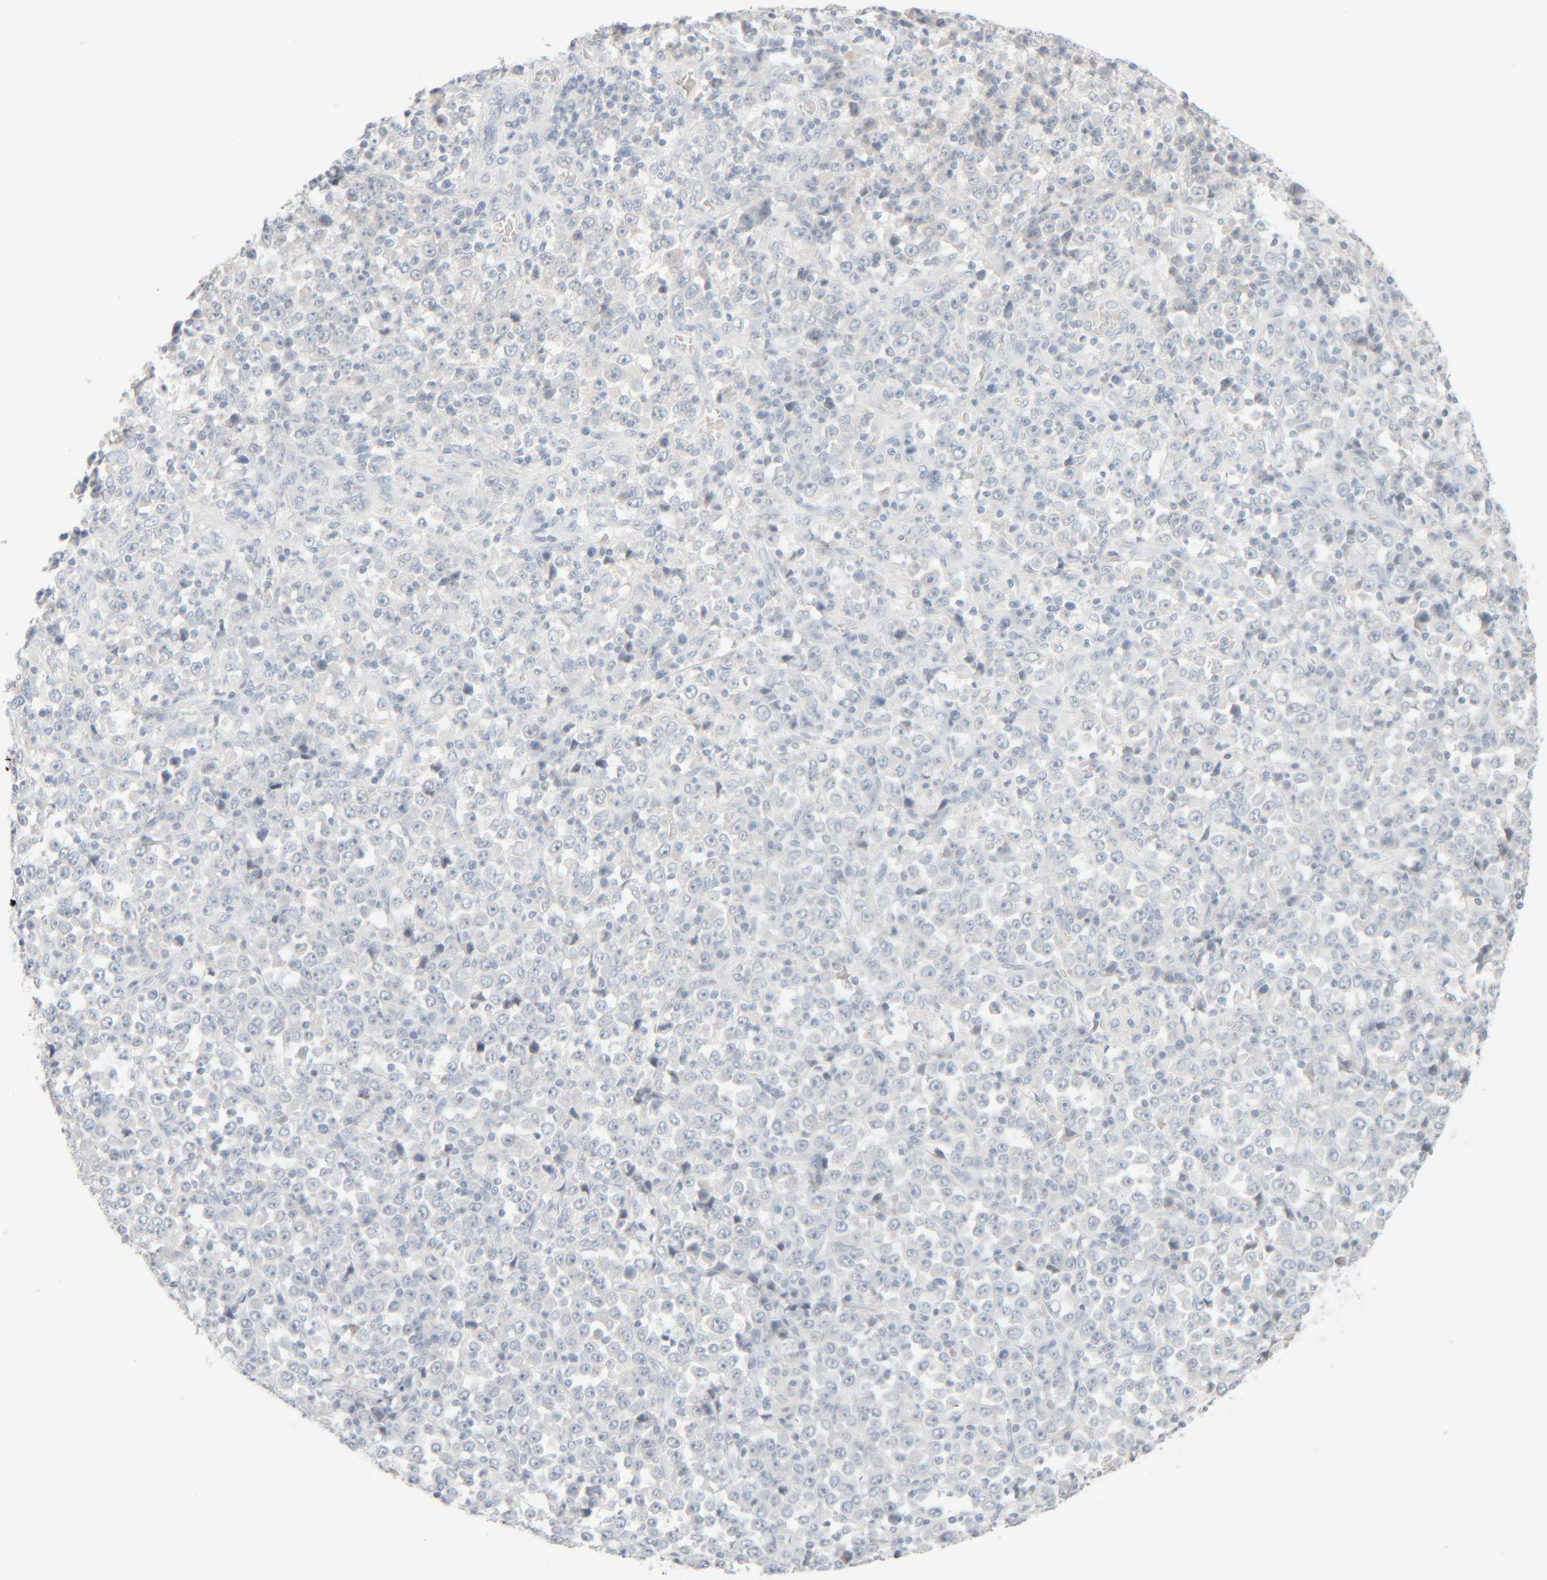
{"staining": {"intensity": "negative", "quantity": "none", "location": "none"}, "tissue": "stomach cancer", "cell_type": "Tumor cells", "image_type": "cancer", "snomed": [{"axis": "morphology", "description": "Normal tissue, NOS"}, {"axis": "morphology", "description": "Adenocarcinoma, NOS"}, {"axis": "topography", "description": "Stomach, upper"}, {"axis": "topography", "description": "Stomach"}], "caption": "The micrograph demonstrates no significant positivity in tumor cells of stomach adenocarcinoma.", "gene": "RIDA", "patient": {"sex": "male", "age": 59}}